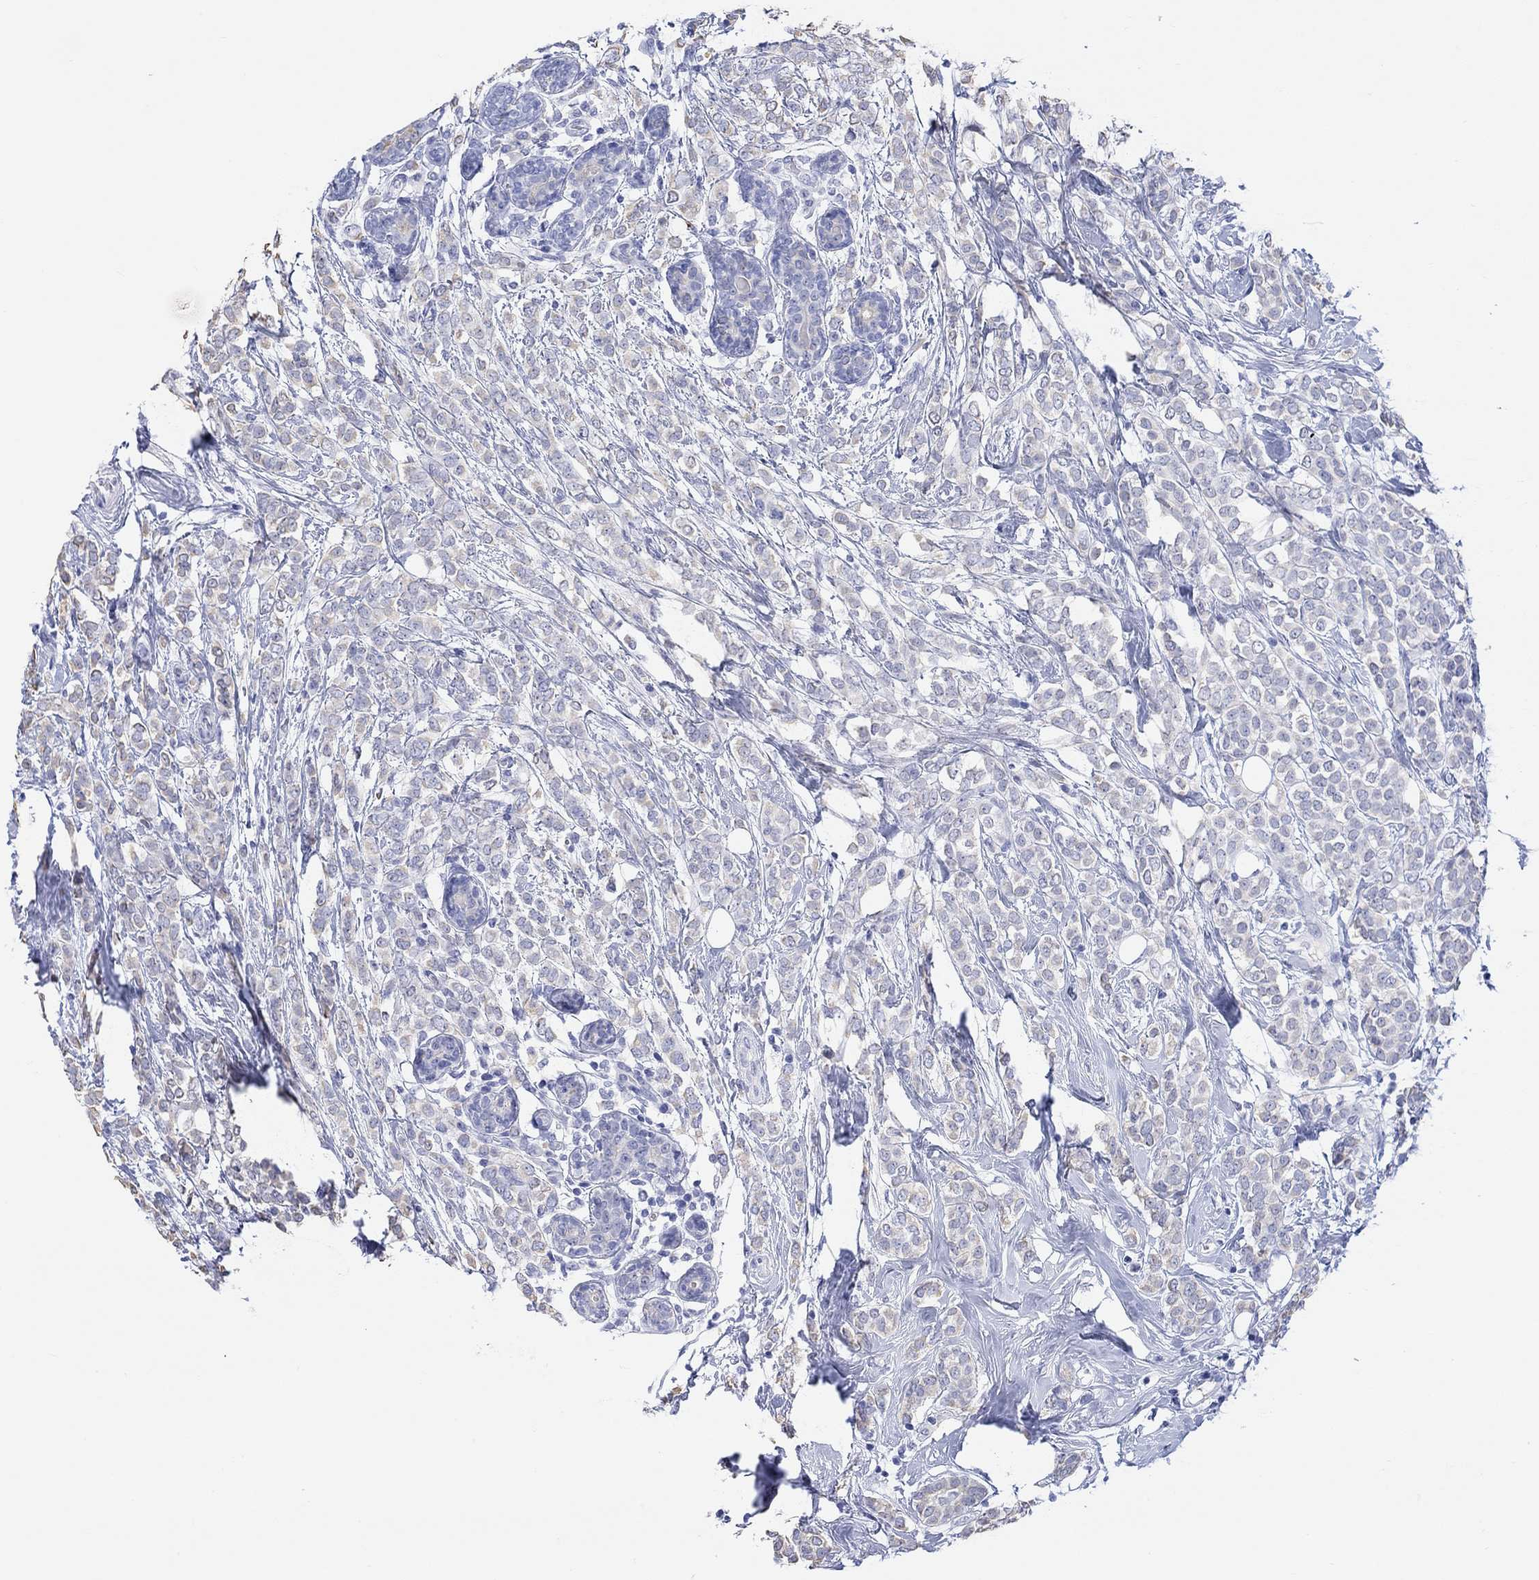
{"staining": {"intensity": "weak", "quantity": "<25%", "location": "cytoplasmic/membranous"}, "tissue": "breast cancer", "cell_type": "Tumor cells", "image_type": "cancer", "snomed": [{"axis": "morphology", "description": "Lobular carcinoma"}, {"axis": "topography", "description": "Breast"}], "caption": "Human breast cancer stained for a protein using immunohistochemistry displays no expression in tumor cells.", "gene": "TYR", "patient": {"sex": "female", "age": 49}}